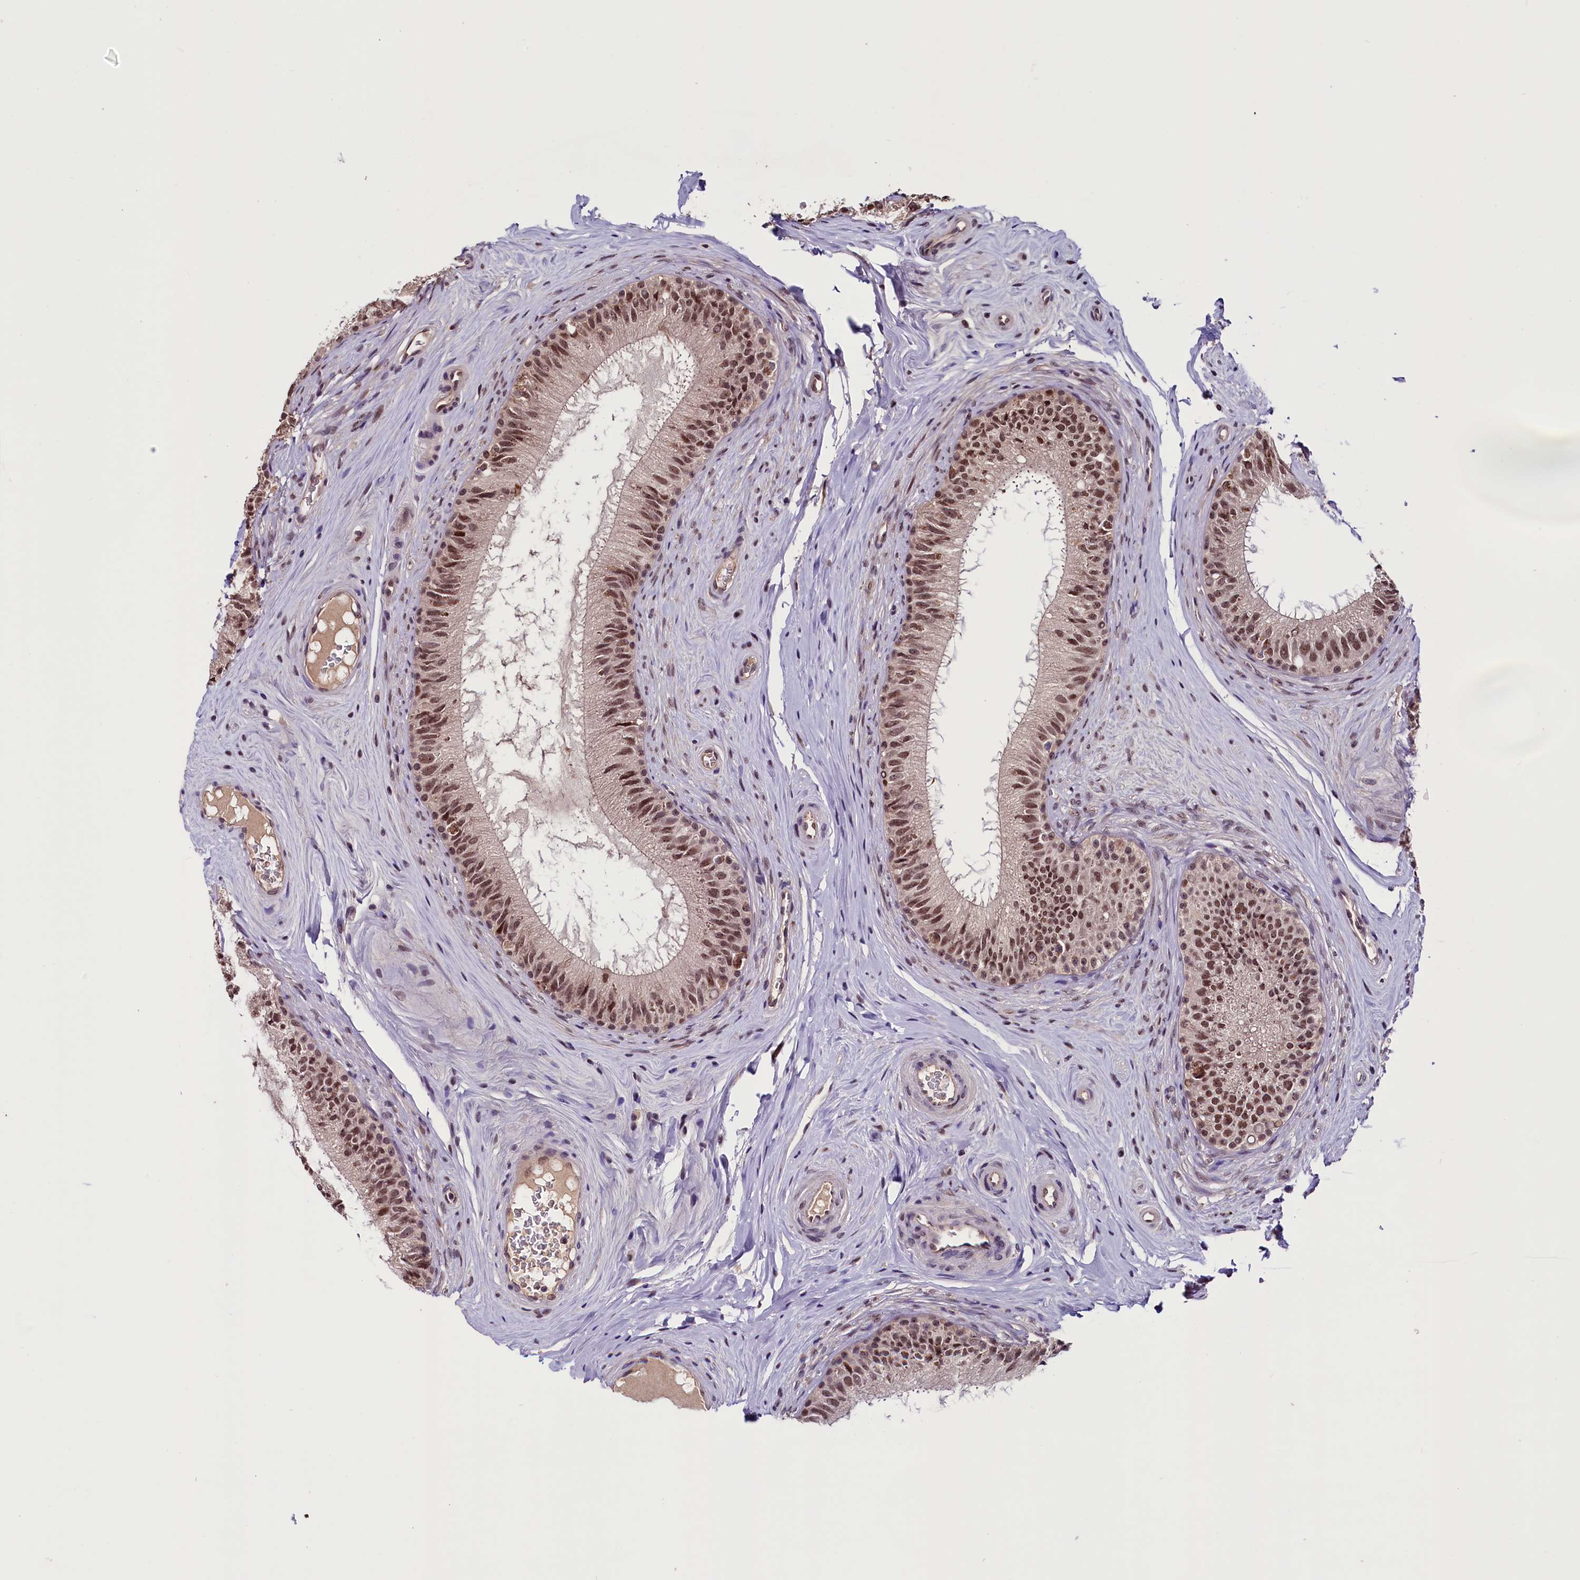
{"staining": {"intensity": "moderate", "quantity": ">75%", "location": "nuclear"}, "tissue": "epididymis", "cell_type": "Glandular cells", "image_type": "normal", "snomed": [{"axis": "morphology", "description": "Normal tissue, NOS"}, {"axis": "topography", "description": "Epididymis"}], "caption": "Immunohistochemistry (IHC) of normal epididymis displays medium levels of moderate nuclear positivity in approximately >75% of glandular cells.", "gene": "RNMT", "patient": {"sex": "male", "age": 33}}